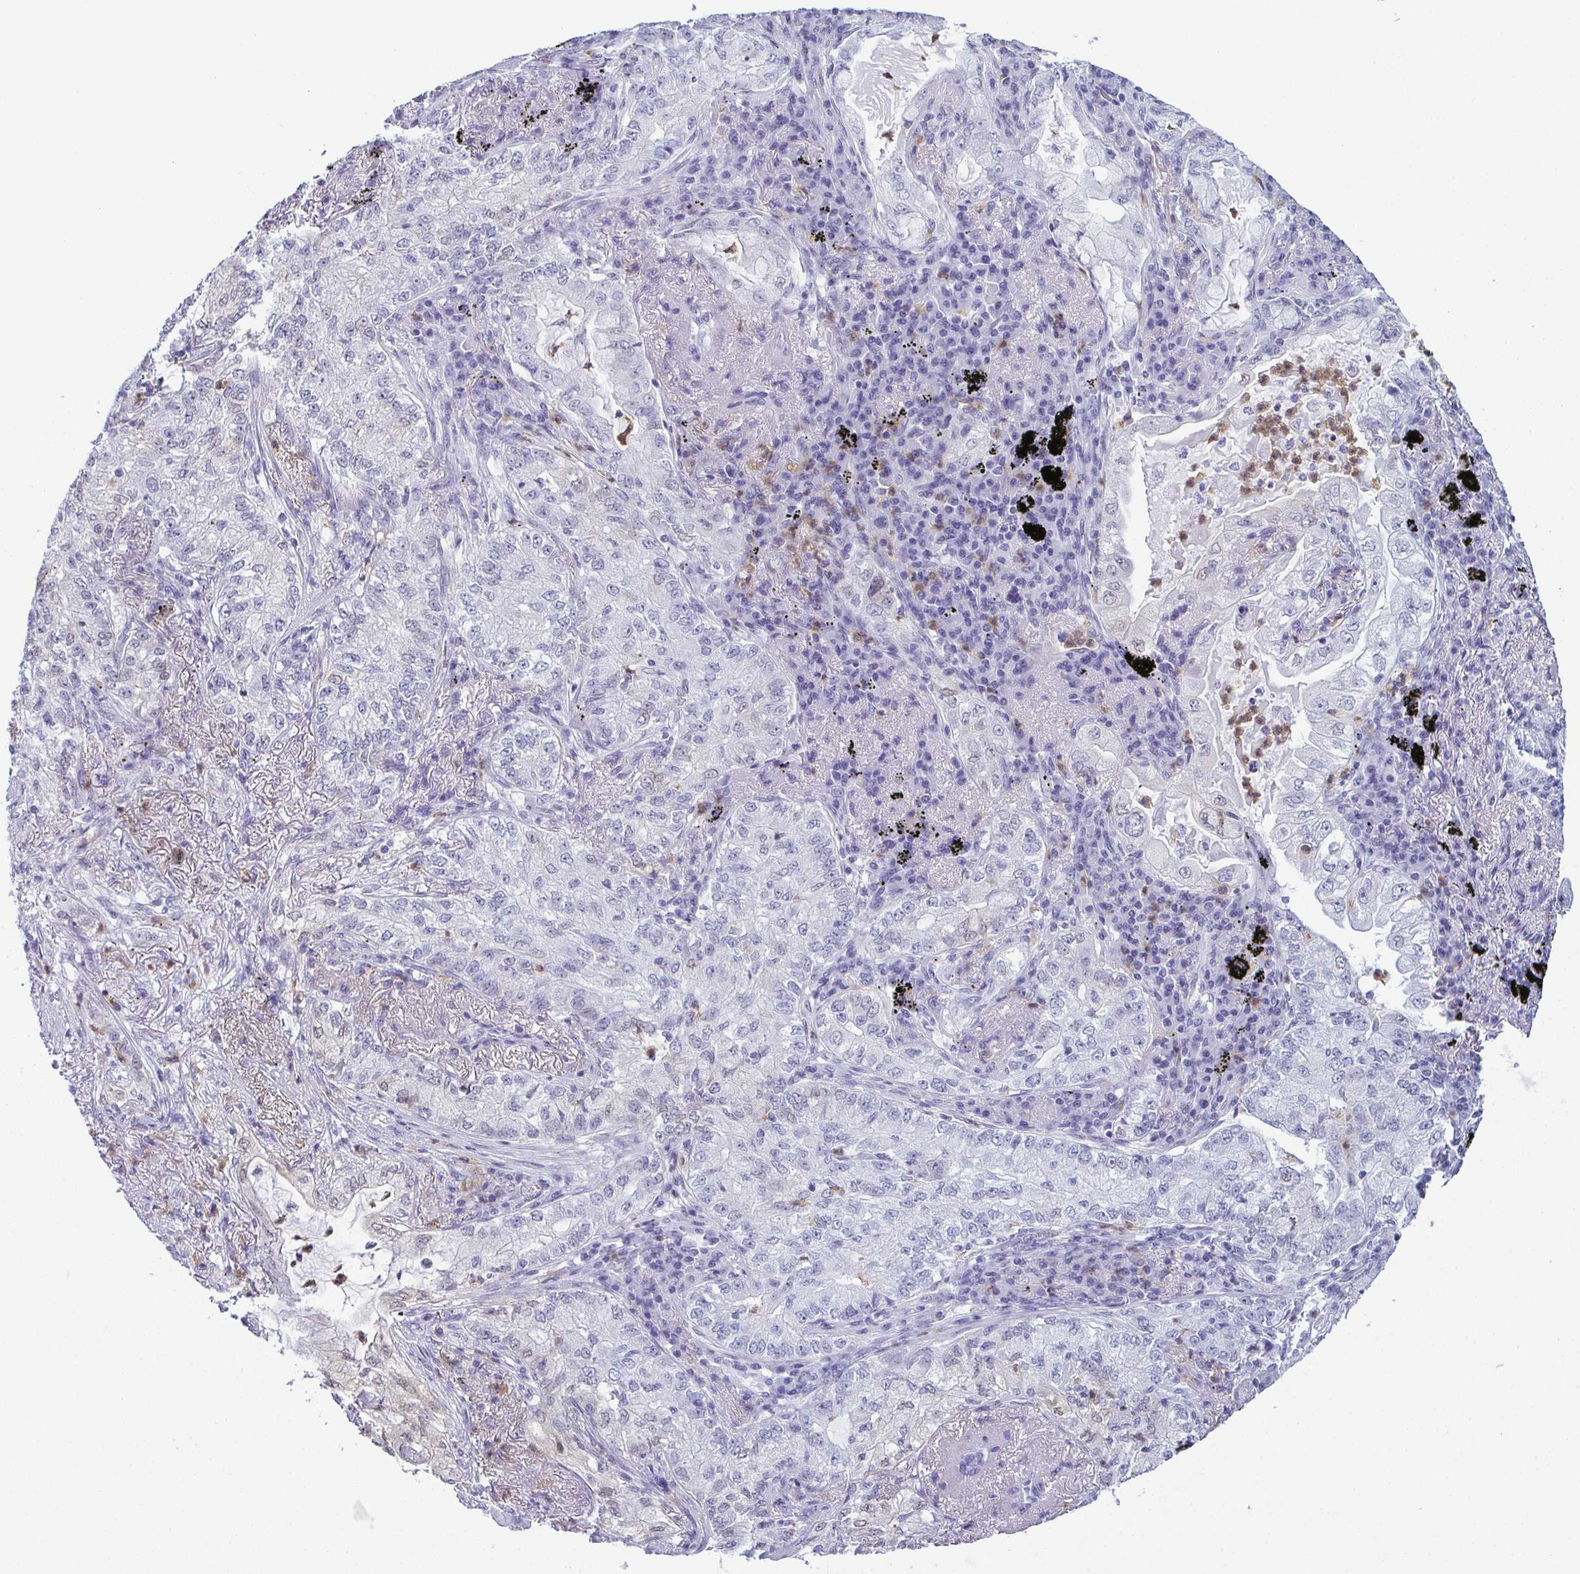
{"staining": {"intensity": "negative", "quantity": "none", "location": "none"}, "tissue": "lung cancer", "cell_type": "Tumor cells", "image_type": "cancer", "snomed": [{"axis": "morphology", "description": "Adenocarcinoma, NOS"}, {"axis": "topography", "description": "Lung"}], "caption": "Photomicrograph shows no significant protein staining in tumor cells of lung cancer. (DAB (3,3'-diaminobenzidine) immunohistochemistry (IHC), high magnification).", "gene": "CDA", "patient": {"sex": "female", "age": 73}}